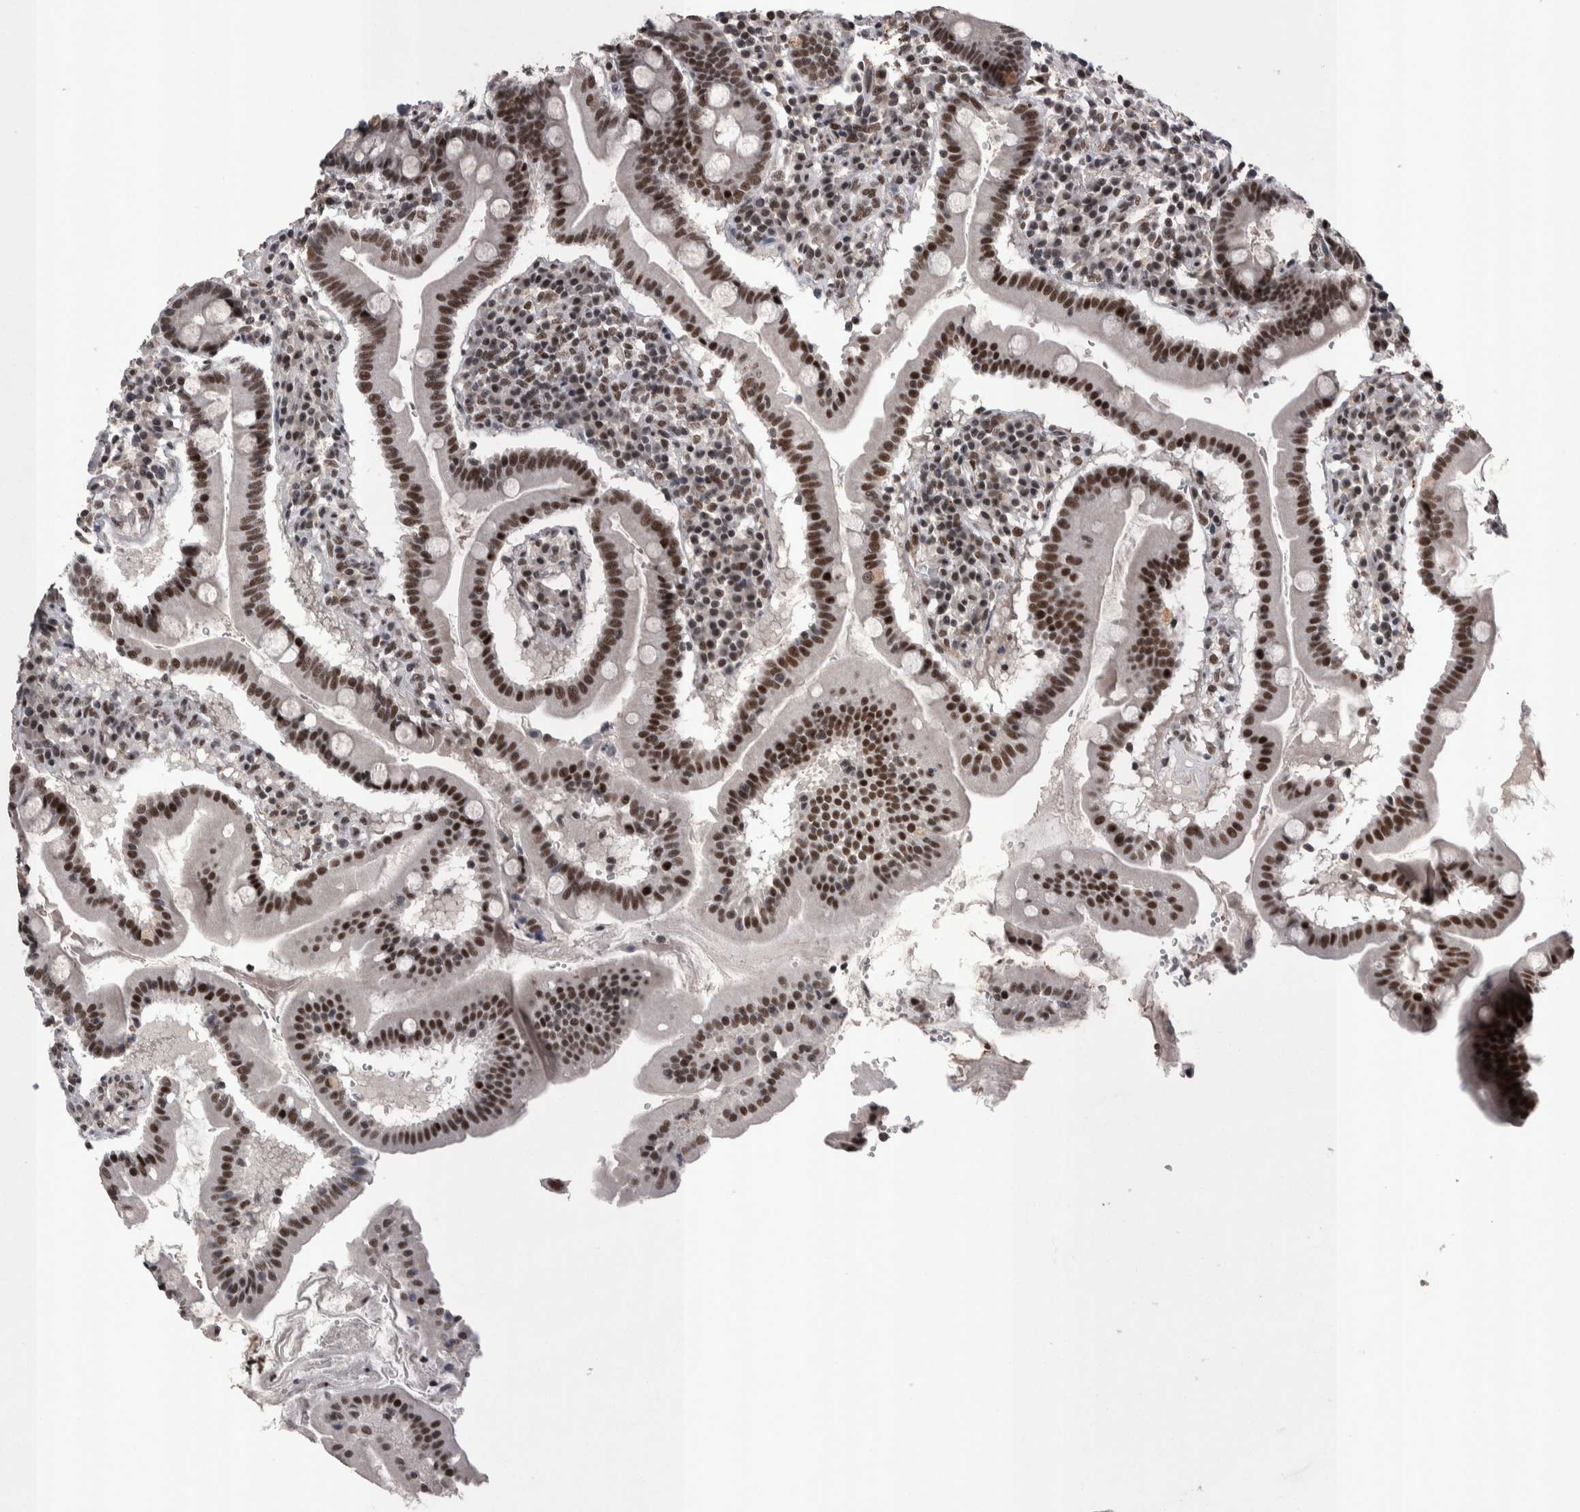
{"staining": {"intensity": "strong", "quantity": ">75%", "location": "nuclear"}, "tissue": "duodenum", "cell_type": "Glandular cells", "image_type": "normal", "snomed": [{"axis": "morphology", "description": "Normal tissue, NOS"}, {"axis": "topography", "description": "Duodenum"}], "caption": "Duodenum stained with a protein marker displays strong staining in glandular cells.", "gene": "DMTF1", "patient": {"sex": "male", "age": 50}}